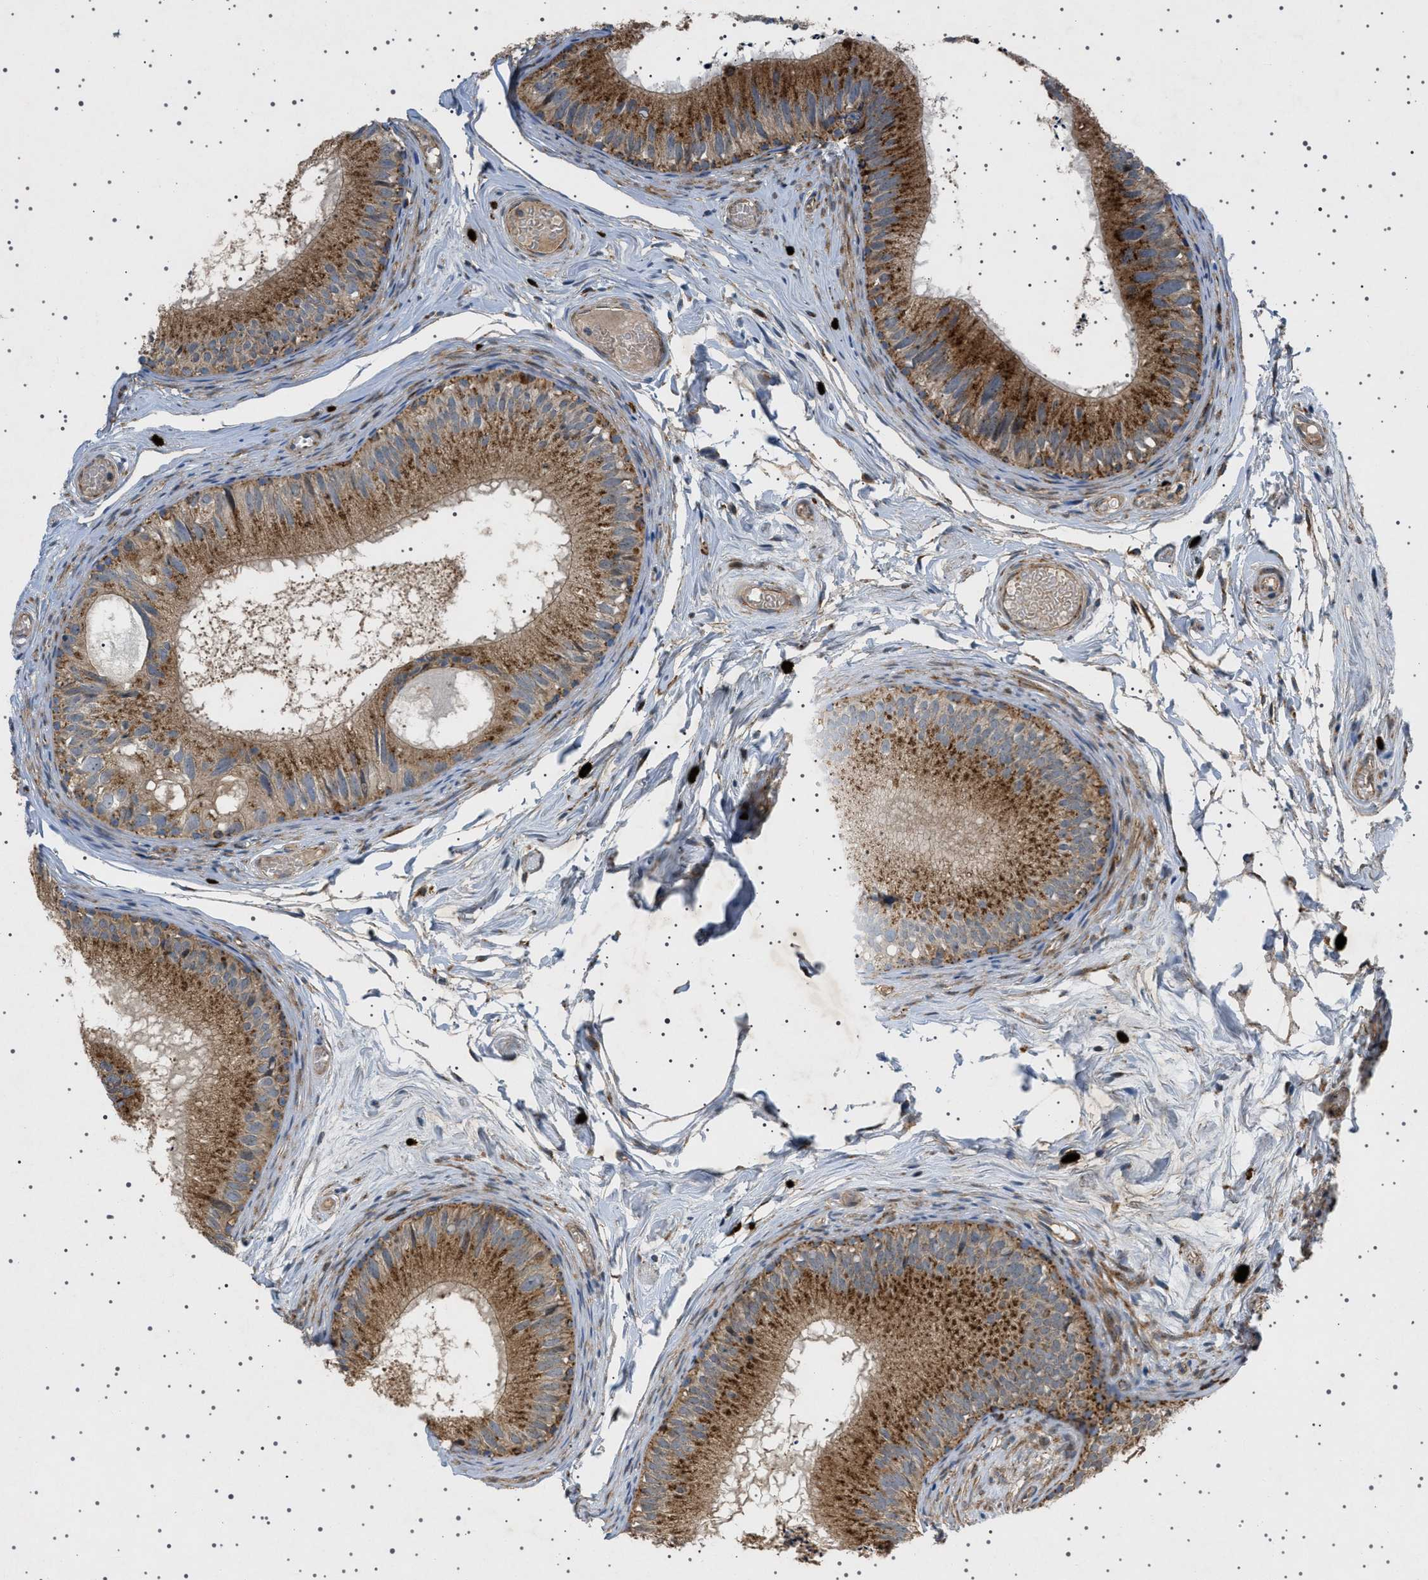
{"staining": {"intensity": "moderate", "quantity": ">75%", "location": "cytoplasmic/membranous"}, "tissue": "epididymis", "cell_type": "Glandular cells", "image_type": "normal", "snomed": [{"axis": "morphology", "description": "Normal tissue, NOS"}, {"axis": "topography", "description": "Epididymis"}], "caption": "DAB immunohistochemical staining of normal human epididymis displays moderate cytoplasmic/membranous protein expression in approximately >75% of glandular cells.", "gene": "CCDC186", "patient": {"sex": "male", "age": 46}}